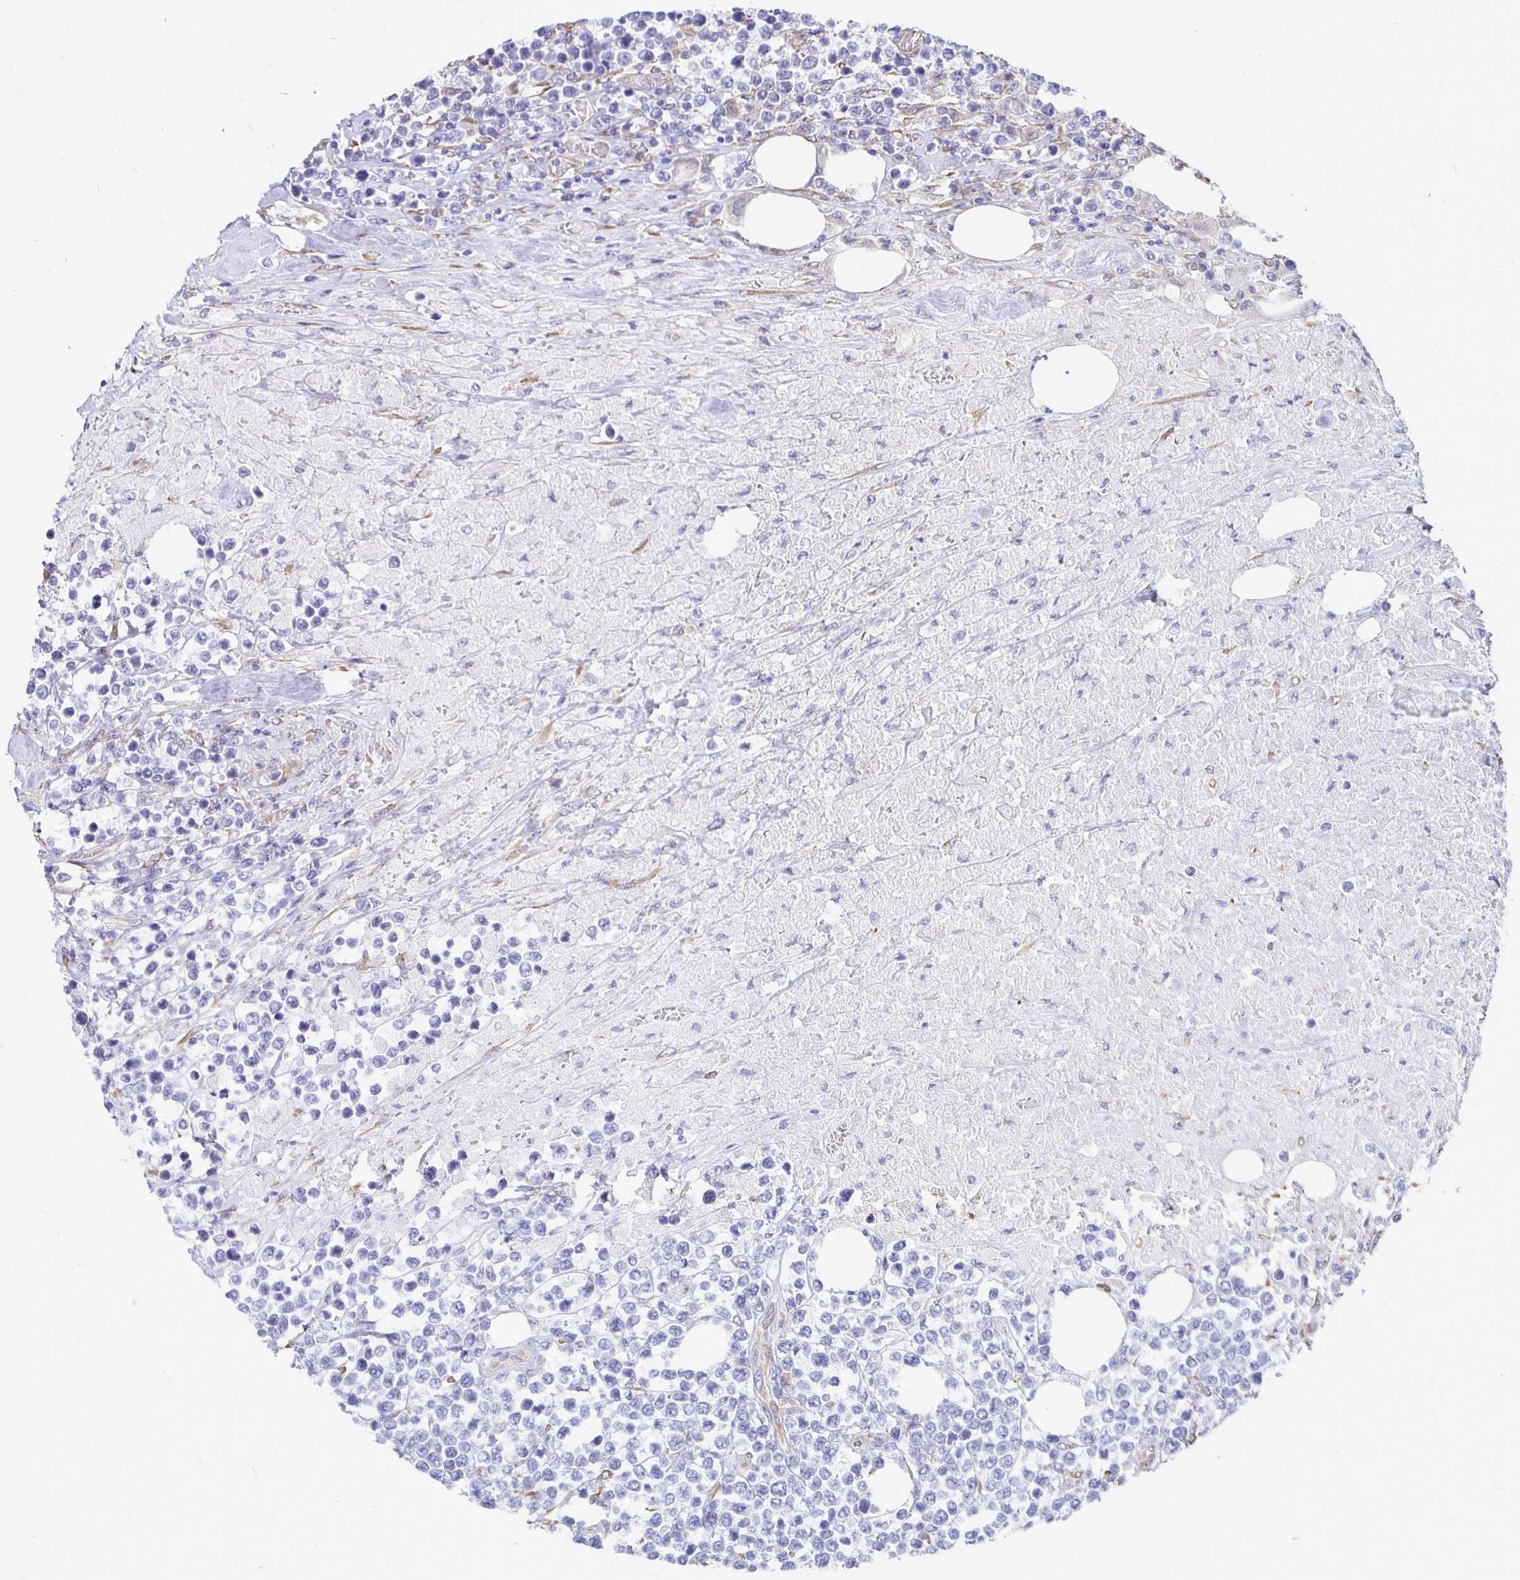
{"staining": {"intensity": "negative", "quantity": "none", "location": "none"}, "tissue": "lymphoma", "cell_type": "Tumor cells", "image_type": "cancer", "snomed": [{"axis": "morphology", "description": "Malignant lymphoma, non-Hodgkin's type, High grade"}, {"axis": "topography", "description": "Soft tissue"}], "caption": "IHC photomicrograph of neoplastic tissue: human malignant lymphoma, non-Hodgkin's type (high-grade) stained with DAB (3,3'-diaminobenzidine) demonstrates no significant protein expression in tumor cells.", "gene": "DNAI2", "patient": {"sex": "female", "age": 56}}